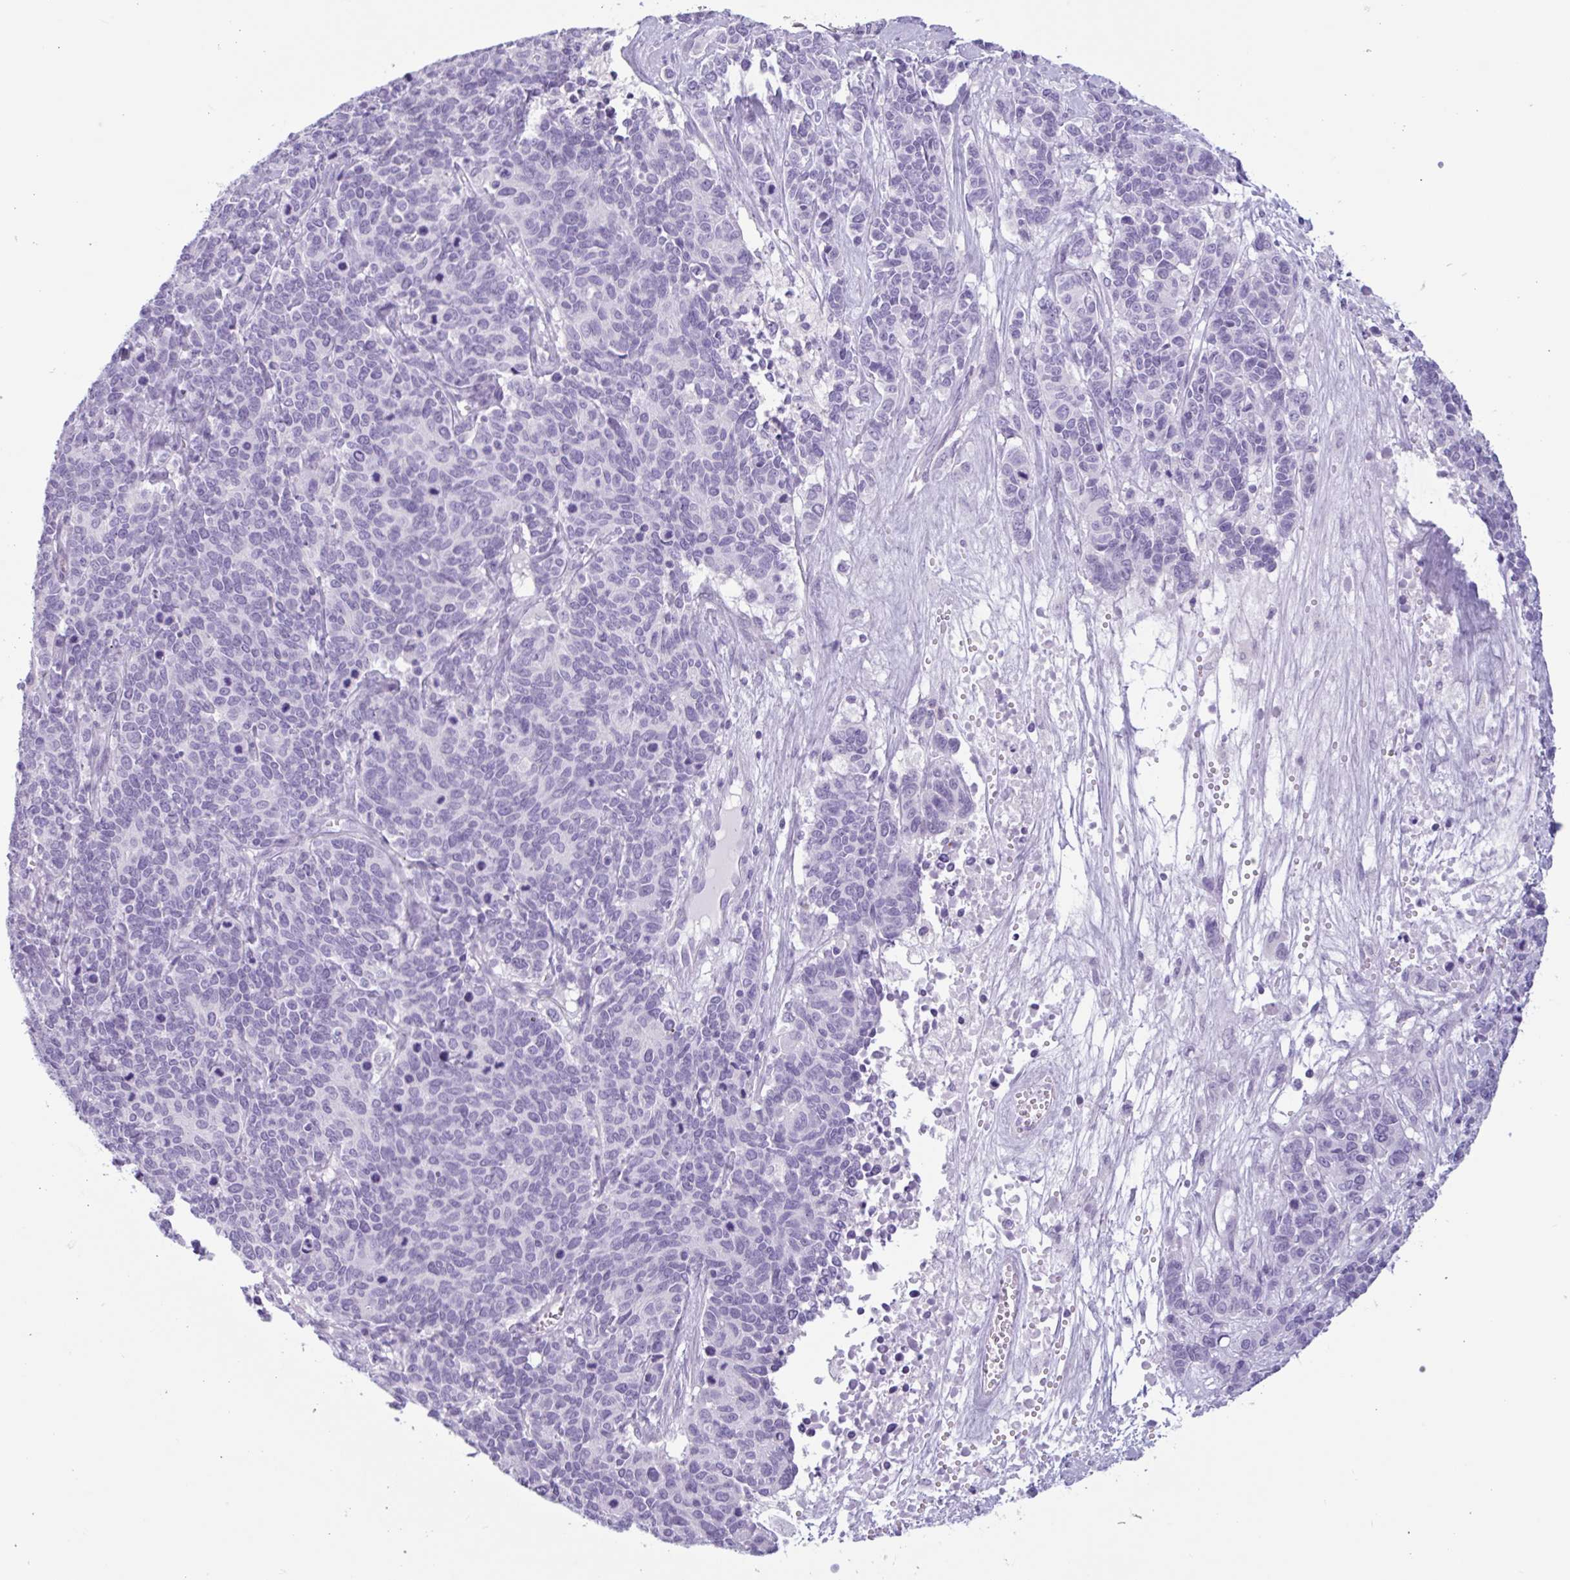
{"staining": {"intensity": "negative", "quantity": "none", "location": "none"}, "tissue": "cervical cancer", "cell_type": "Tumor cells", "image_type": "cancer", "snomed": [{"axis": "morphology", "description": "Squamous cell carcinoma, NOS"}, {"axis": "topography", "description": "Cervix"}], "caption": "Protein analysis of squamous cell carcinoma (cervical) exhibits no significant positivity in tumor cells.", "gene": "CTSE", "patient": {"sex": "female", "age": 60}}